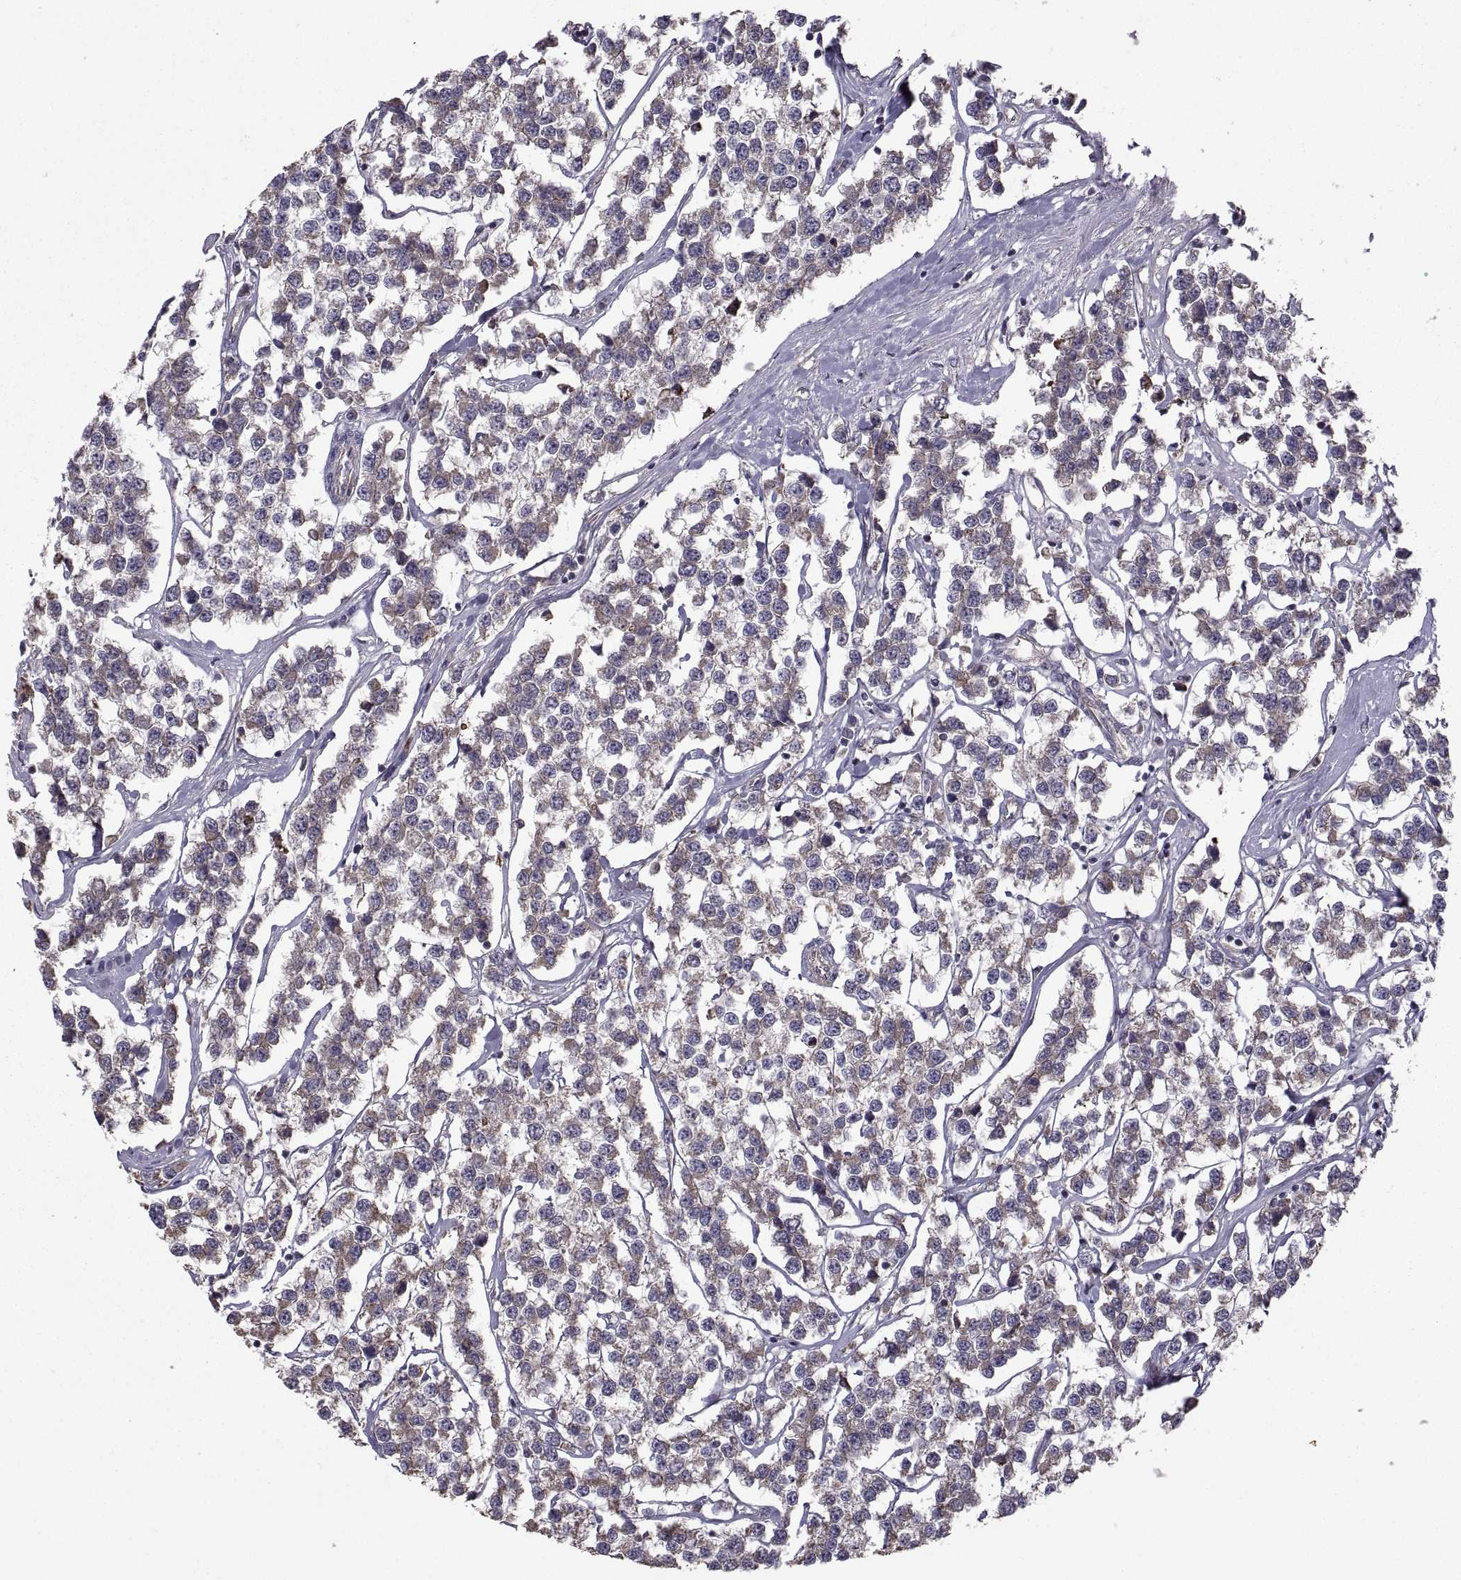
{"staining": {"intensity": "weak", "quantity": ">75%", "location": "cytoplasmic/membranous"}, "tissue": "testis cancer", "cell_type": "Tumor cells", "image_type": "cancer", "snomed": [{"axis": "morphology", "description": "Seminoma, NOS"}, {"axis": "topography", "description": "Testis"}], "caption": "Immunohistochemistry of seminoma (testis) shows low levels of weak cytoplasmic/membranous positivity in approximately >75% of tumor cells.", "gene": "PMM2", "patient": {"sex": "male", "age": 59}}